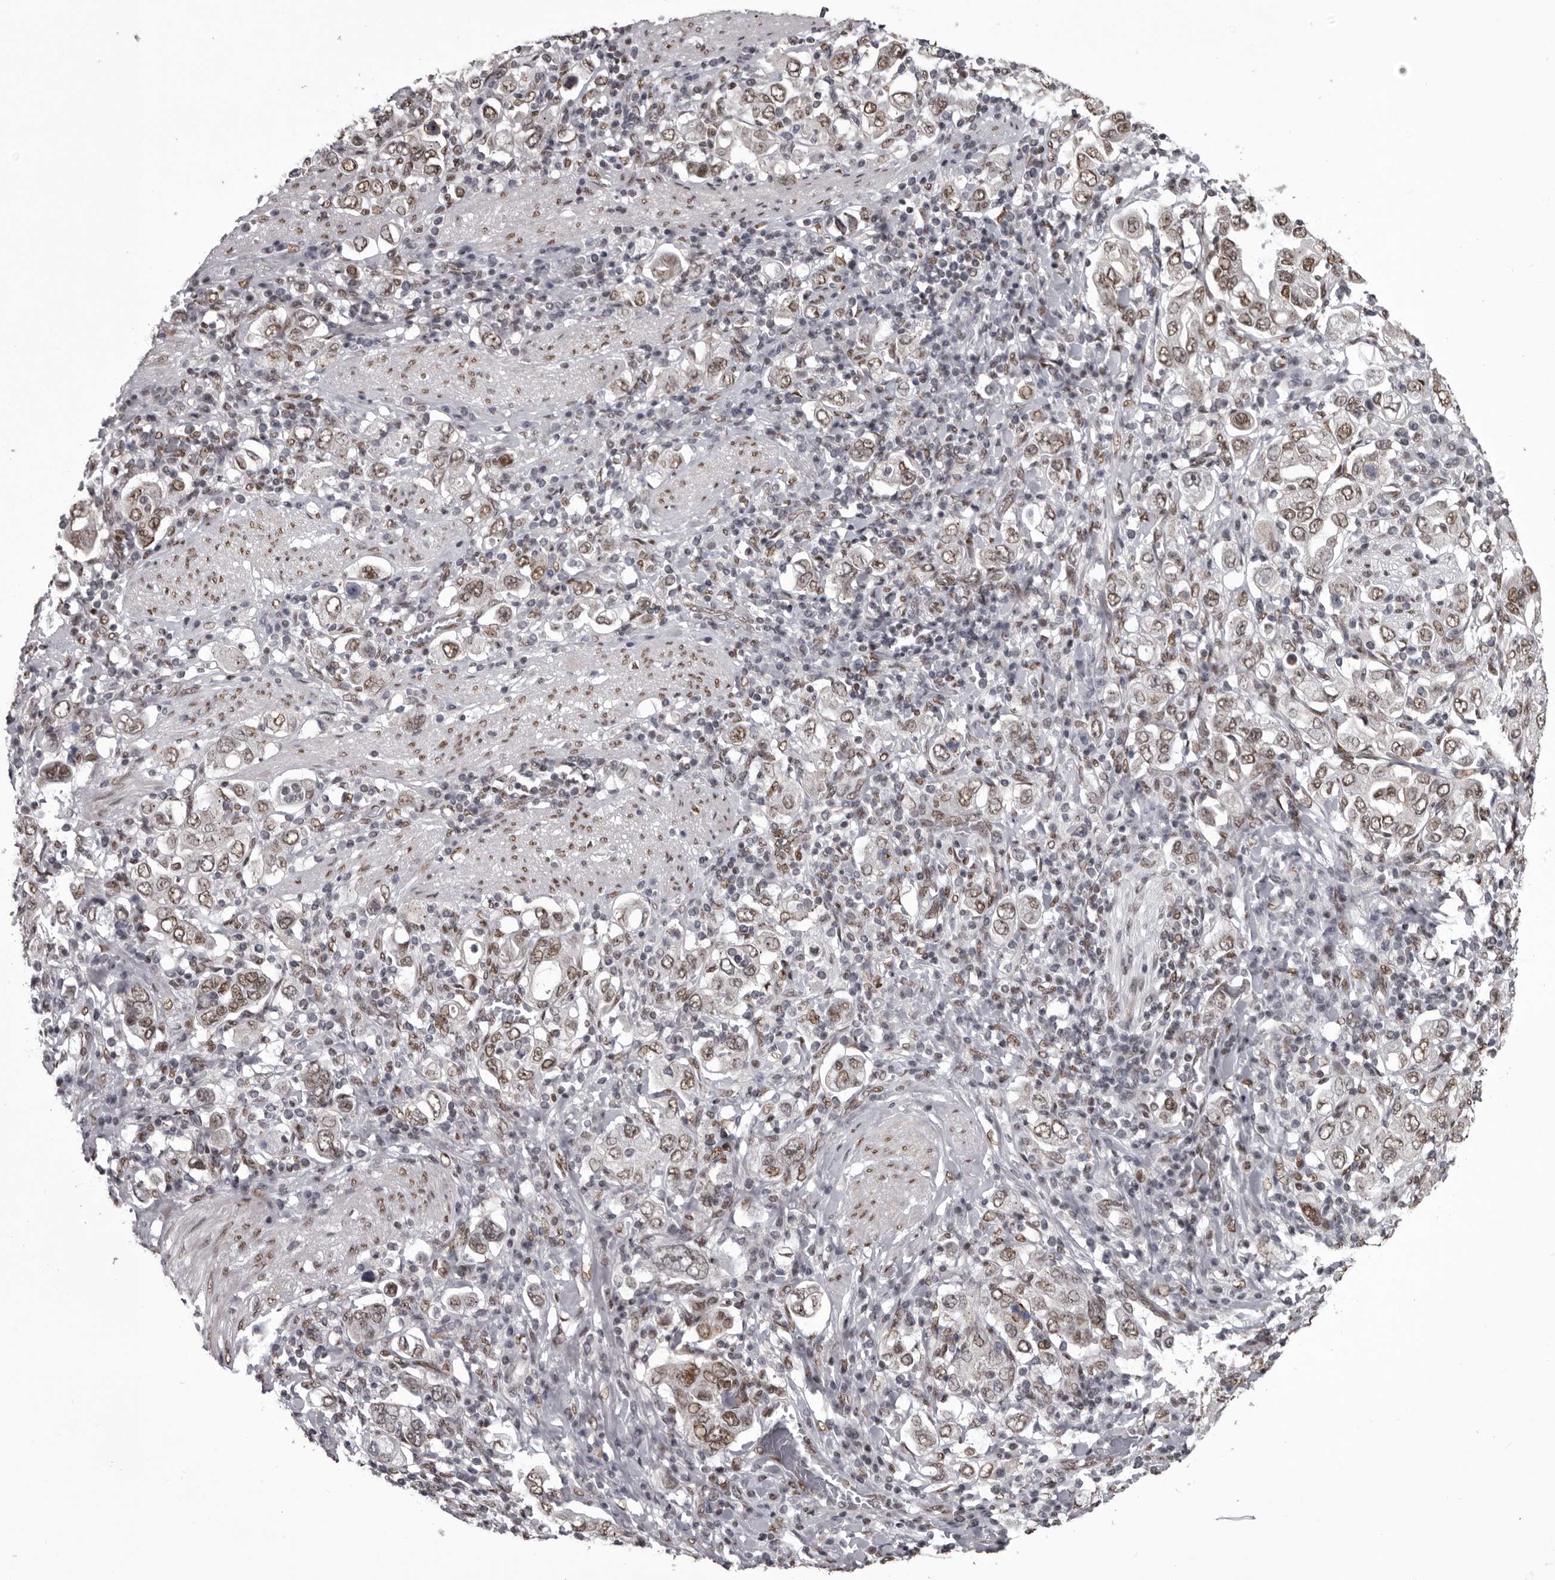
{"staining": {"intensity": "moderate", "quantity": ">75%", "location": "nuclear"}, "tissue": "stomach cancer", "cell_type": "Tumor cells", "image_type": "cancer", "snomed": [{"axis": "morphology", "description": "Adenocarcinoma, NOS"}, {"axis": "topography", "description": "Stomach, upper"}], "caption": "This histopathology image shows IHC staining of stomach cancer, with medium moderate nuclear expression in approximately >75% of tumor cells.", "gene": "NUMA1", "patient": {"sex": "male", "age": 62}}